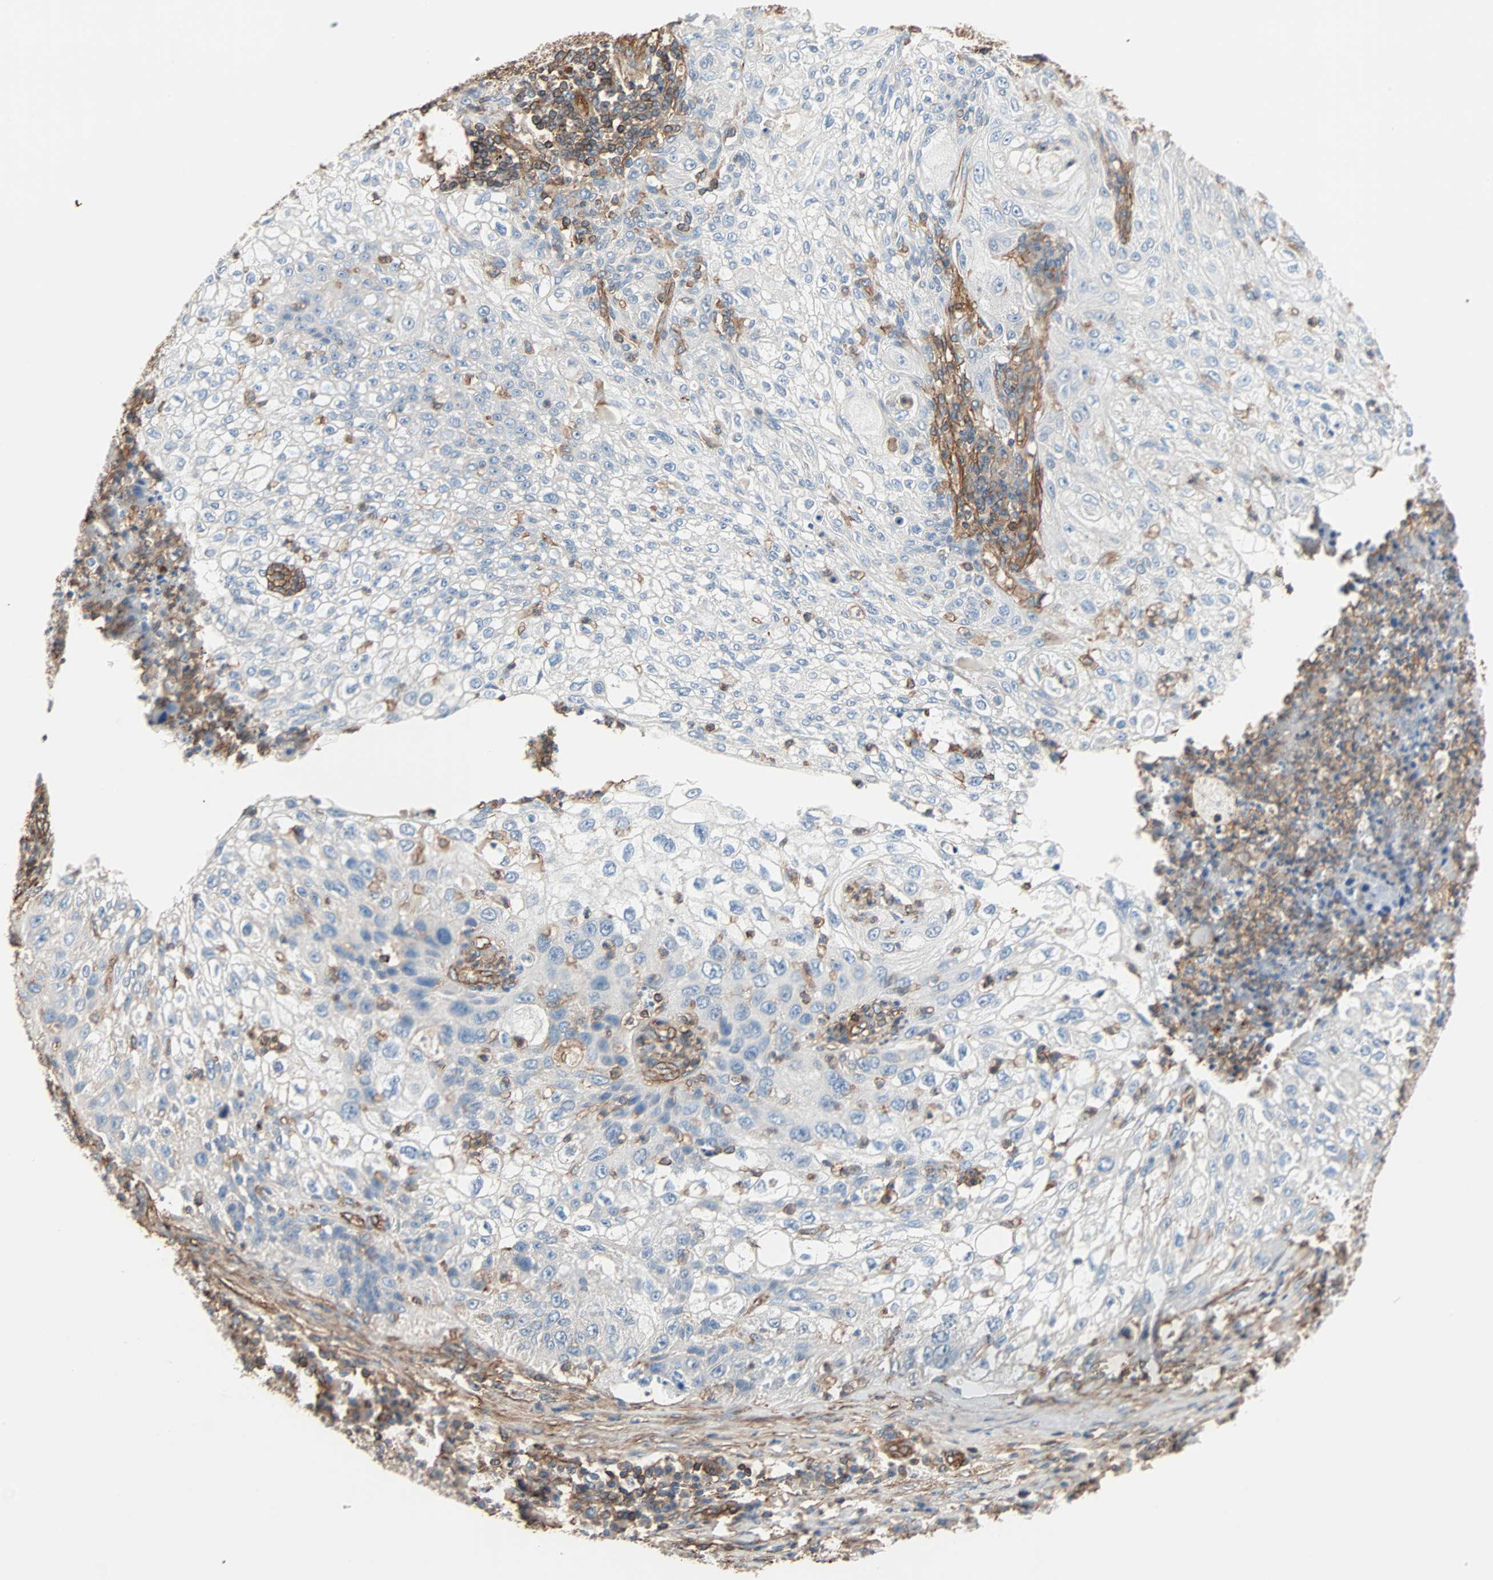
{"staining": {"intensity": "negative", "quantity": "none", "location": "none"}, "tissue": "lung cancer", "cell_type": "Tumor cells", "image_type": "cancer", "snomed": [{"axis": "morphology", "description": "Inflammation, NOS"}, {"axis": "morphology", "description": "Squamous cell carcinoma, NOS"}, {"axis": "topography", "description": "Lymph node"}, {"axis": "topography", "description": "Soft tissue"}, {"axis": "topography", "description": "Lung"}], "caption": "Tumor cells show no significant positivity in lung squamous cell carcinoma.", "gene": "GALNT10", "patient": {"sex": "male", "age": 66}}